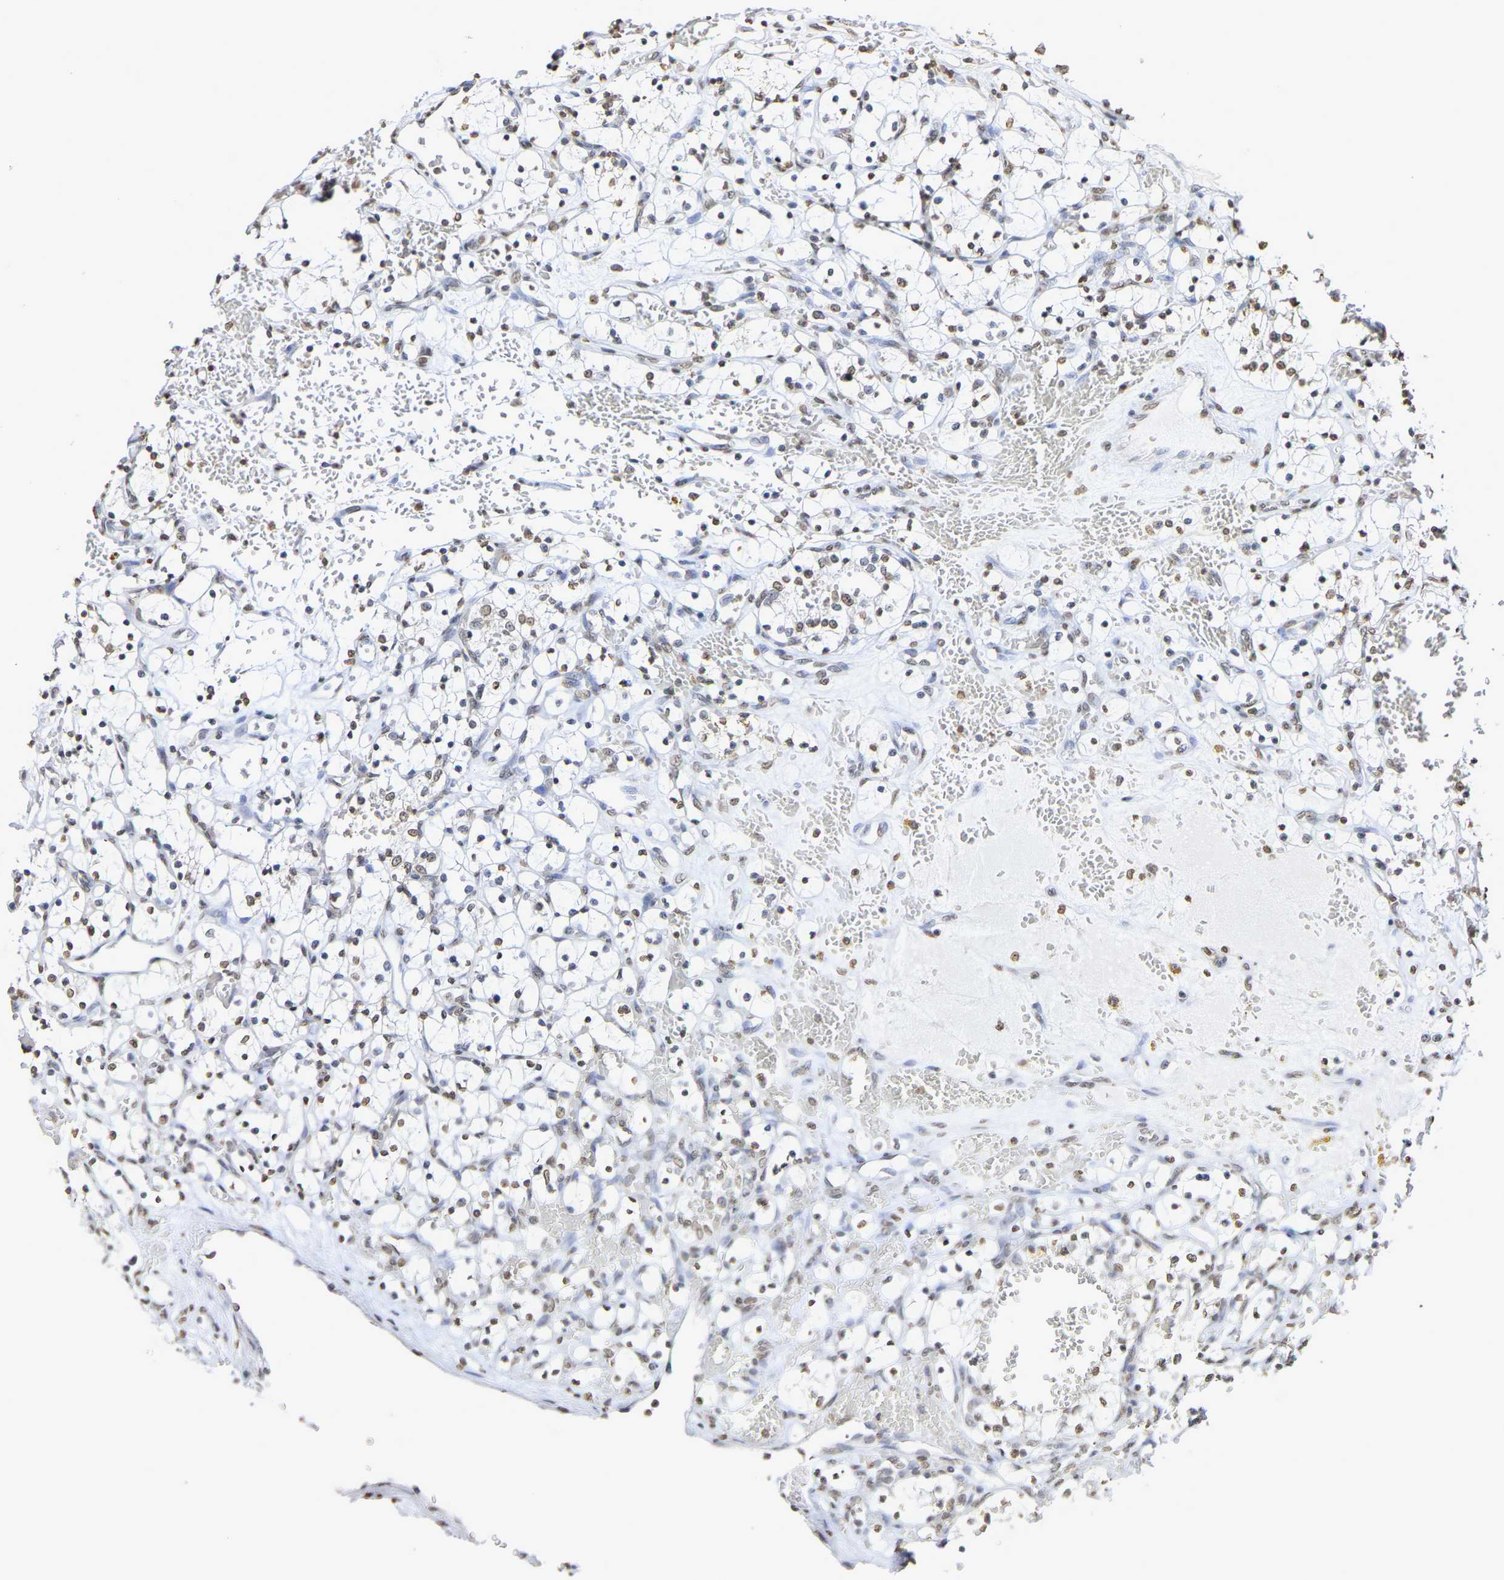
{"staining": {"intensity": "weak", "quantity": "25%-75%", "location": "nuclear"}, "tissue": "renal cancer", "cell_type": "Tumor cells", "image_type": "cancer", "snomed": [{"axis": "morphology", "description": "Adenocarcinoma, NOS"}, {"axis": "topography", "description": "Kidney"}], "caption": "This is an image of immunohistochemistry (IHC) staining of renal cancer (adenocarcinoma), which shows weak positivity in the nuclear of tumor cells.", "gene": "ATF4", "patient": {"sex": "female", "age": 69}}